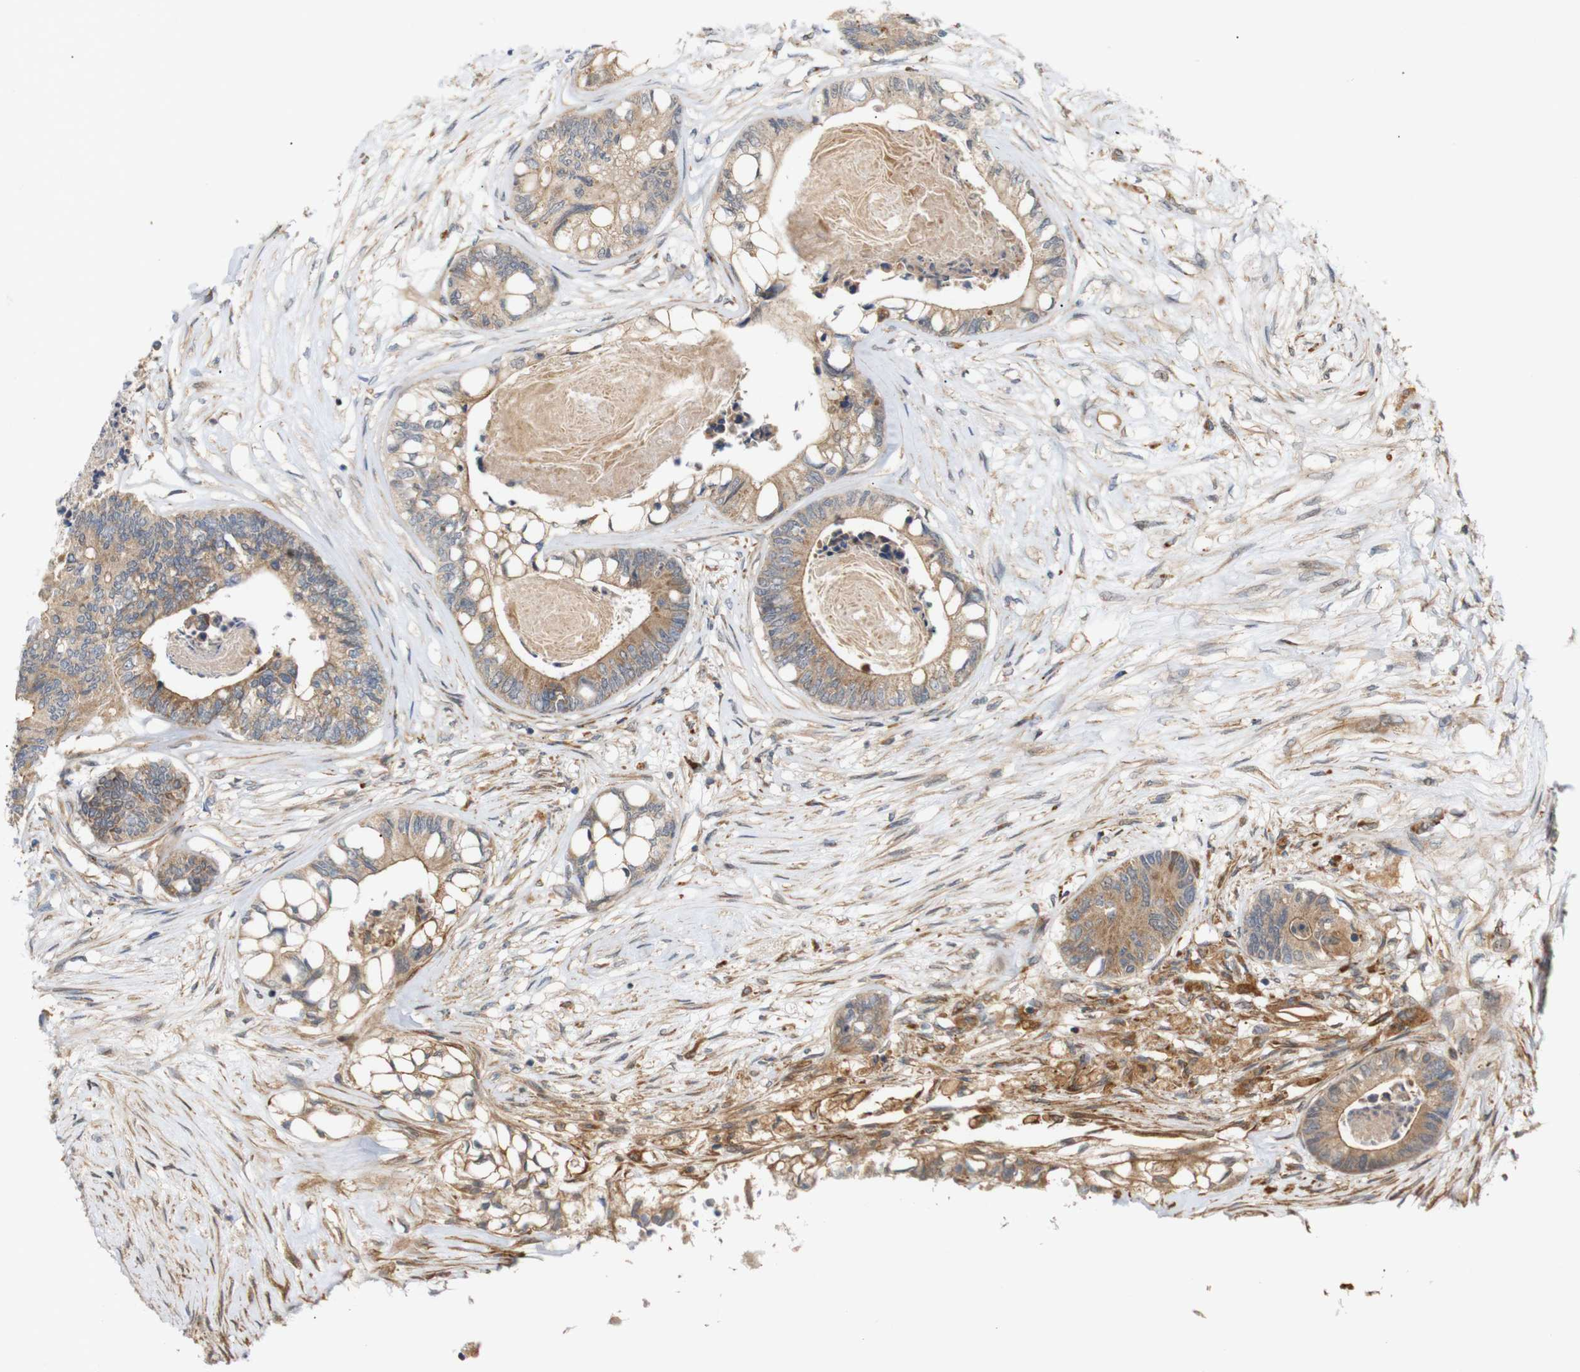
{"staining": {"intensity": "strong", "quantity": ">75%", "location": "cytoplasmic/membranous"}, "tissue": "colorectal cancer", "cell_type": "Tumor cells", "image_type": "cancer", "snomed": [{"axis": "morphology", "description": "Adenocarcinoma, NOS"}, {"axis": "topography", "description": "Rectum"}], "caption": "Colorectal adenocarcinoma stained for a protein (brown) reveals strong cytoplasmic/membranous positive staining in about >75% of tumor cells.", "gene": "RPTOR", "patient": {"sex": "male", "age": 63}}